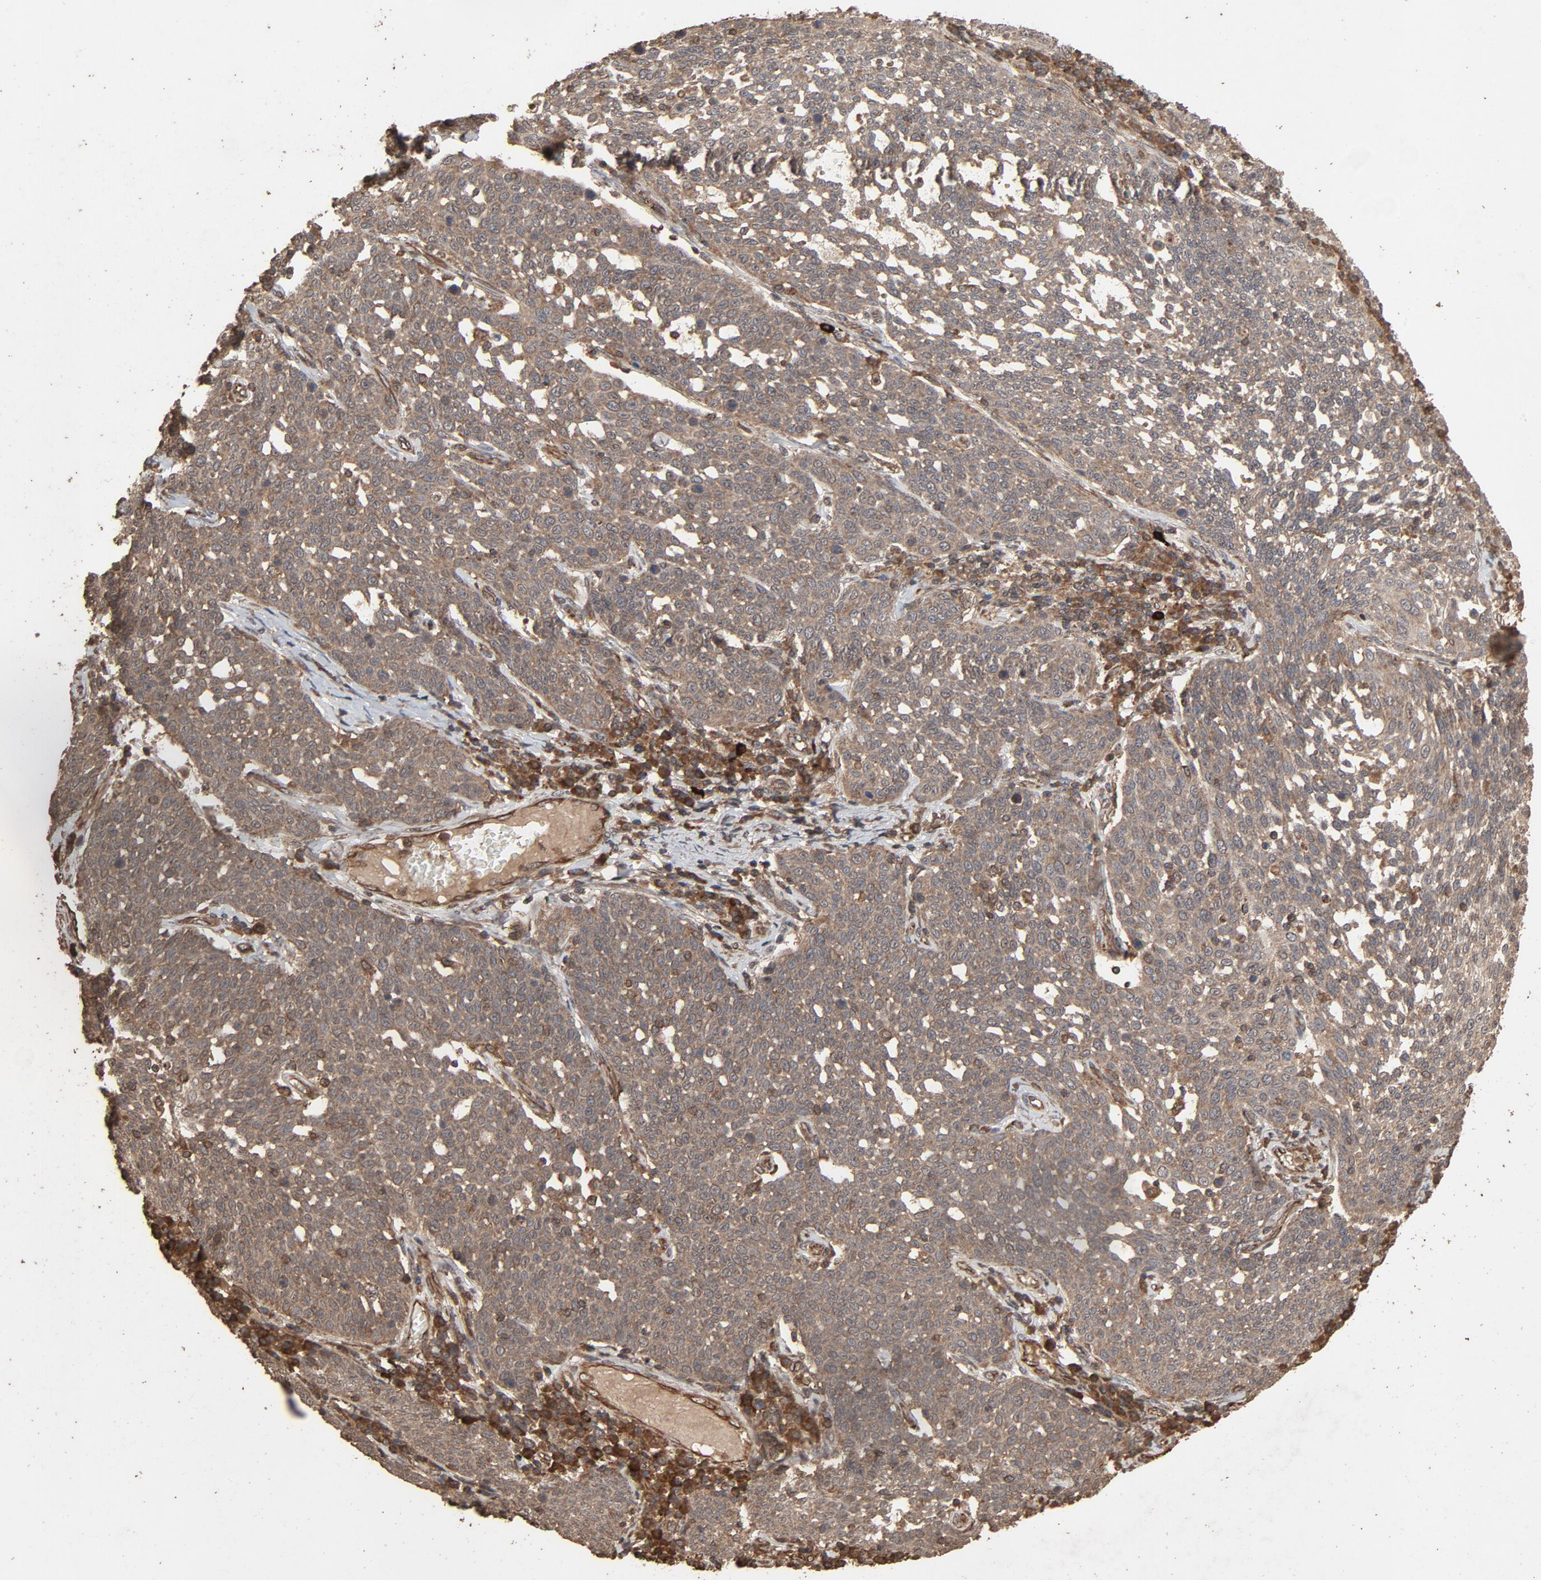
{"staining": {"intensity": "weak", "quantity": ">75%", "location": "cytoplasmic/membranous"}, "tissue": "cervical cancer", "cell_type": "Tumor cells", "image_type": "cancer", "snomed": [{"axis": "morphology", "description": "Squamous cell carcinoma, NOS"}, {"axis": "topography", "description": "Cervix"}], "caption": "An image of cervical cancer stained for a protein shows weak cytoplasmic/membranous brown staining in tumor cells.", "gene": "RPS6KA6", "patient": {"sex": "female", "age": 34}}